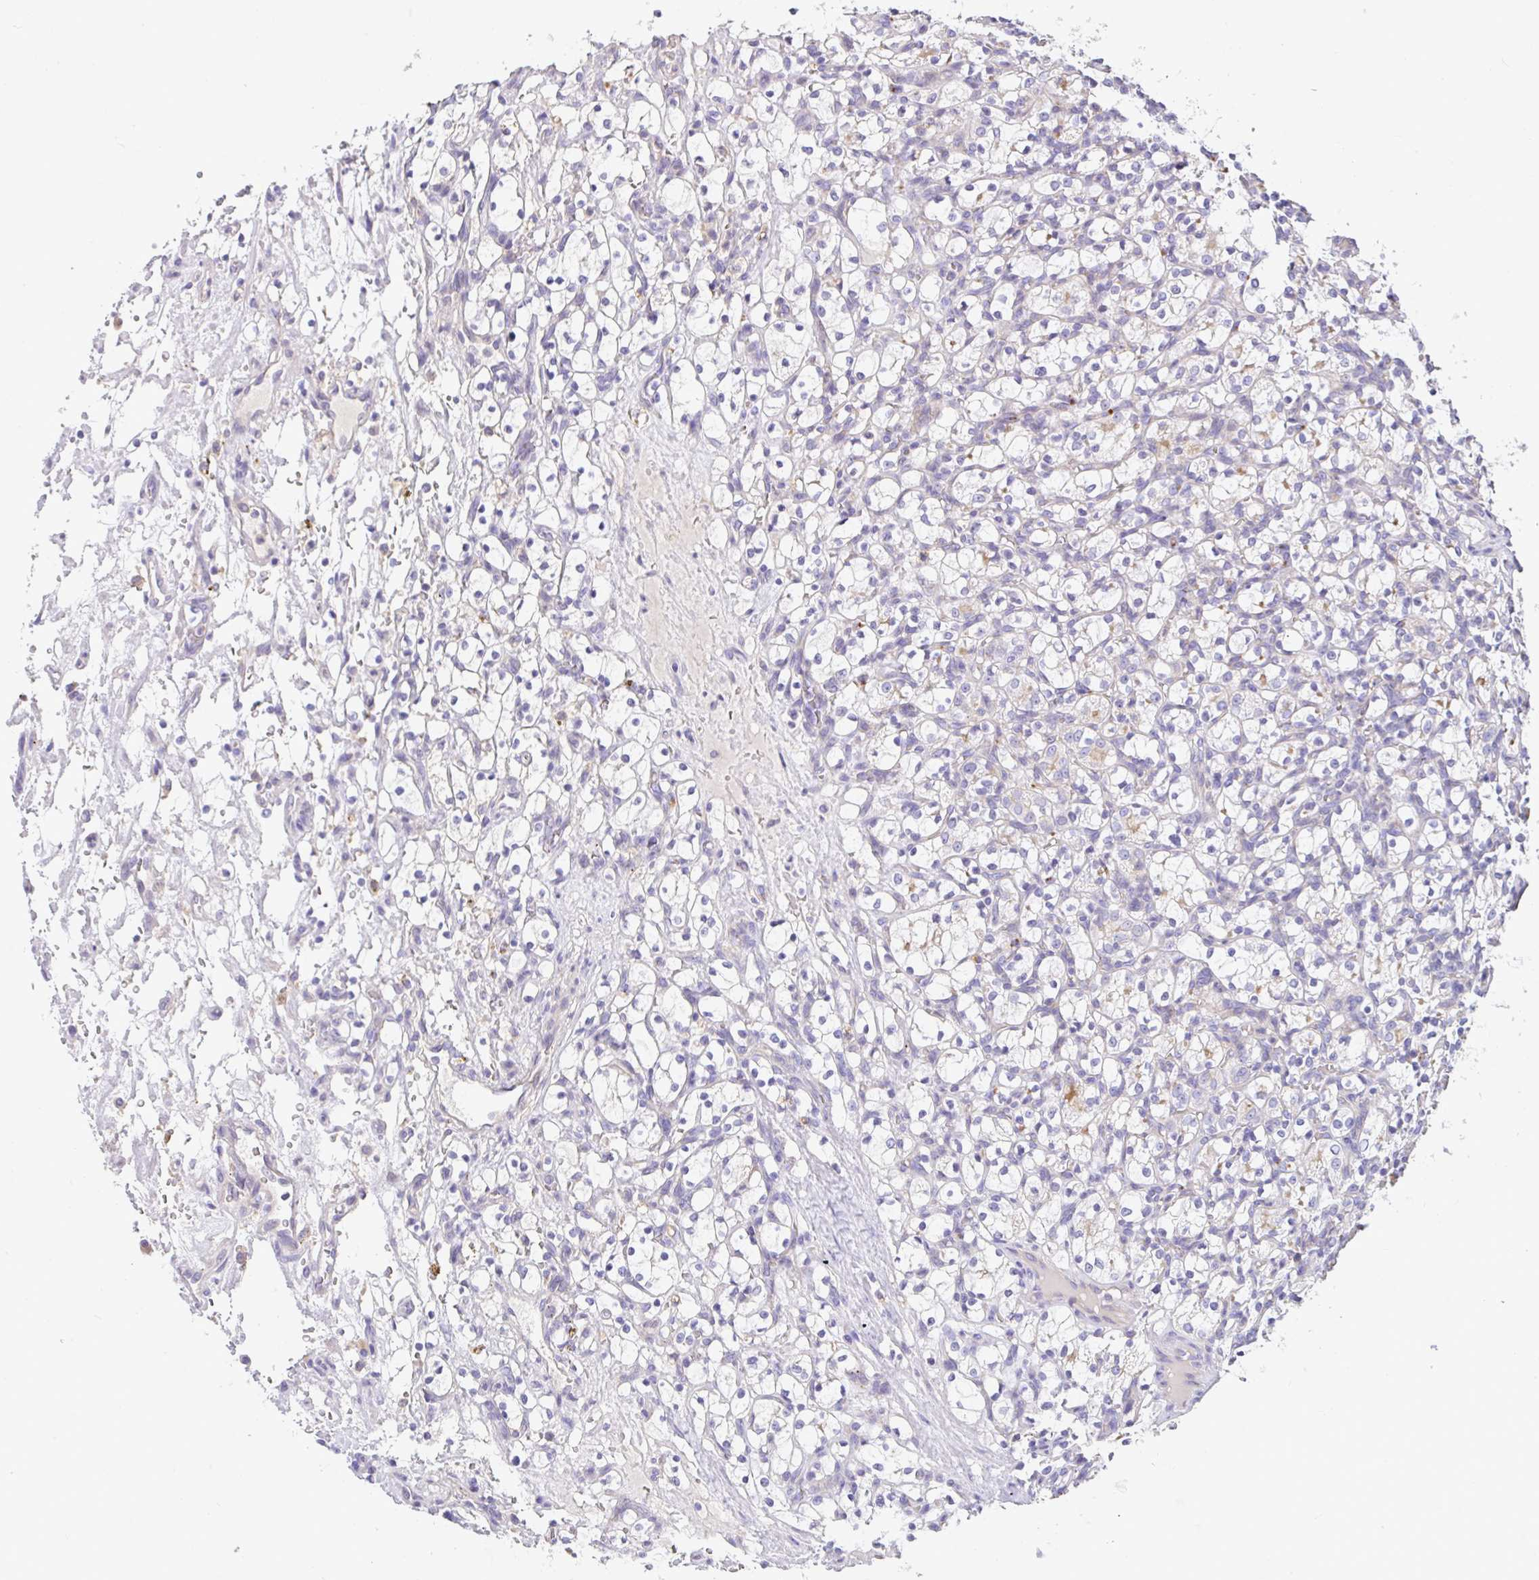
{"staining": {"intensity": "negative", "quantity": "none", "location": "none"}, "tissue": "renal cancer", "cell_type": "Tumor cells", "image_type": "cancer", "snomed": [{"axis": "morphology", "description": "Adenocarcinoma, NOS"}, {"axis": "topography", "description": "Kidney"}], "caption": "This is an immunohistochemistry histopathology image of renal adenocarcinoma. There is no expression in tumor cells.", "gene": "EPN3", "patient": {"sex": "female", "age": 69}}